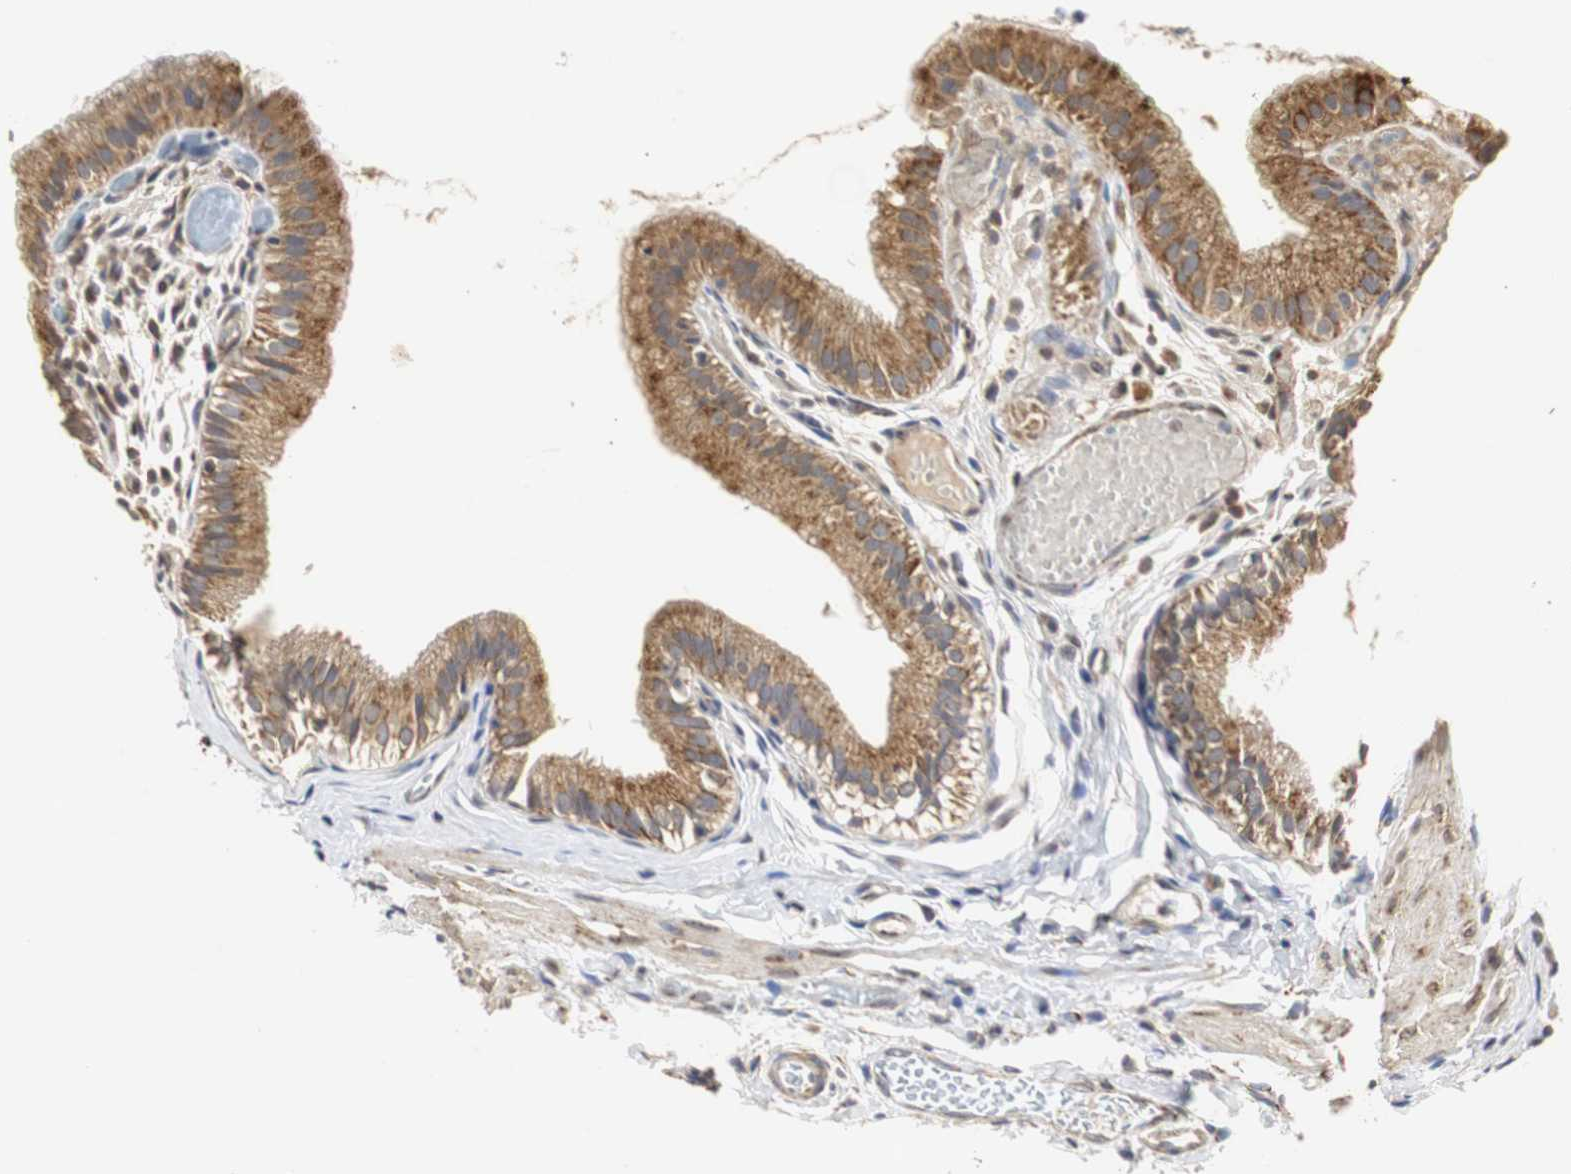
{"staining": {"intensity": "moderate", "quantity": ">75%", "location": "cytoplasmic/membranous"}, "tissue": "gallbladder", "cell_type": "Glandular cells", "image_type": "normal", "snomed": [{"axis": "morphology", "description": "Normal tissue, NOS"}, {"axis": "topography", "description": "Gallbladder"}], "caption": "DAB (3,3'-diaminobenzidine) immunohistochemical staining of benign gallbladder displays moderate cytoplasmic/membranous protein positivity in about >75% of glandular cells. (IHC, brightfield microscopy, high magnification).", "gene": "HSD17B10", "patient": {"sex": "female", "age": 26}}